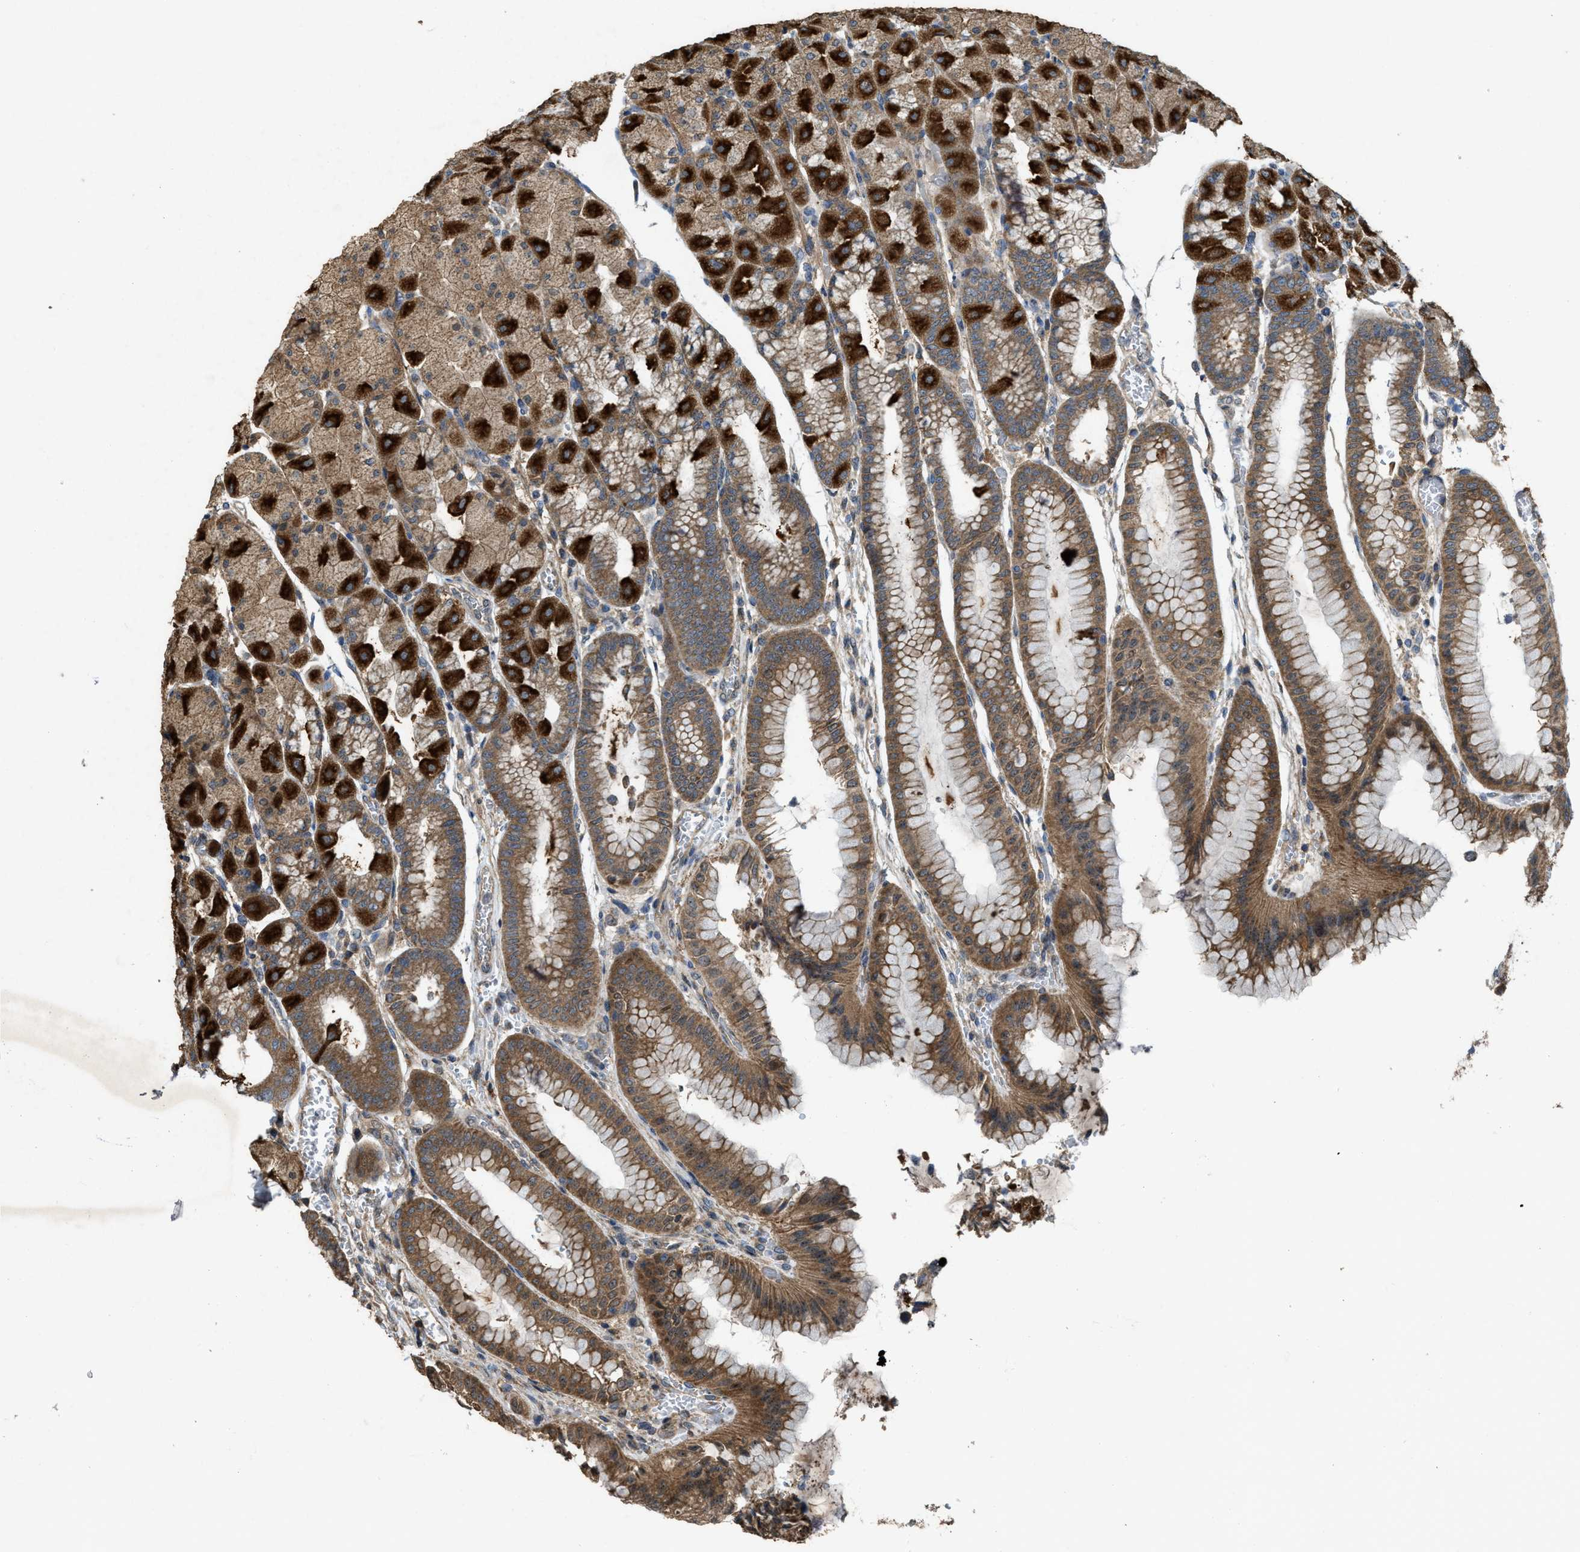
{"staining": {"intensity": "strong", "quantity": "25%-75%", "location": "cytoplasmic/membranous"}, "tissue": "stomach", "cell_type": "Glandular cells", "image_type": "normal", "snomed": [{"axis": "morphology", "description": "Normal tissue, NOS"}, {"axis": "morphology", "description": "Carcinoid, malignant, NOS"}, {"axis": "topography", "description": "Stomach, upper"}], "caption": "Benign stomach exhibits strong cytoplasmic/membranous staining in about 25%-75% of glandular cells, visualized by immunohistochemistry.", "gene": "PDP2", "patient": {"sex": "male", "age": 39}}